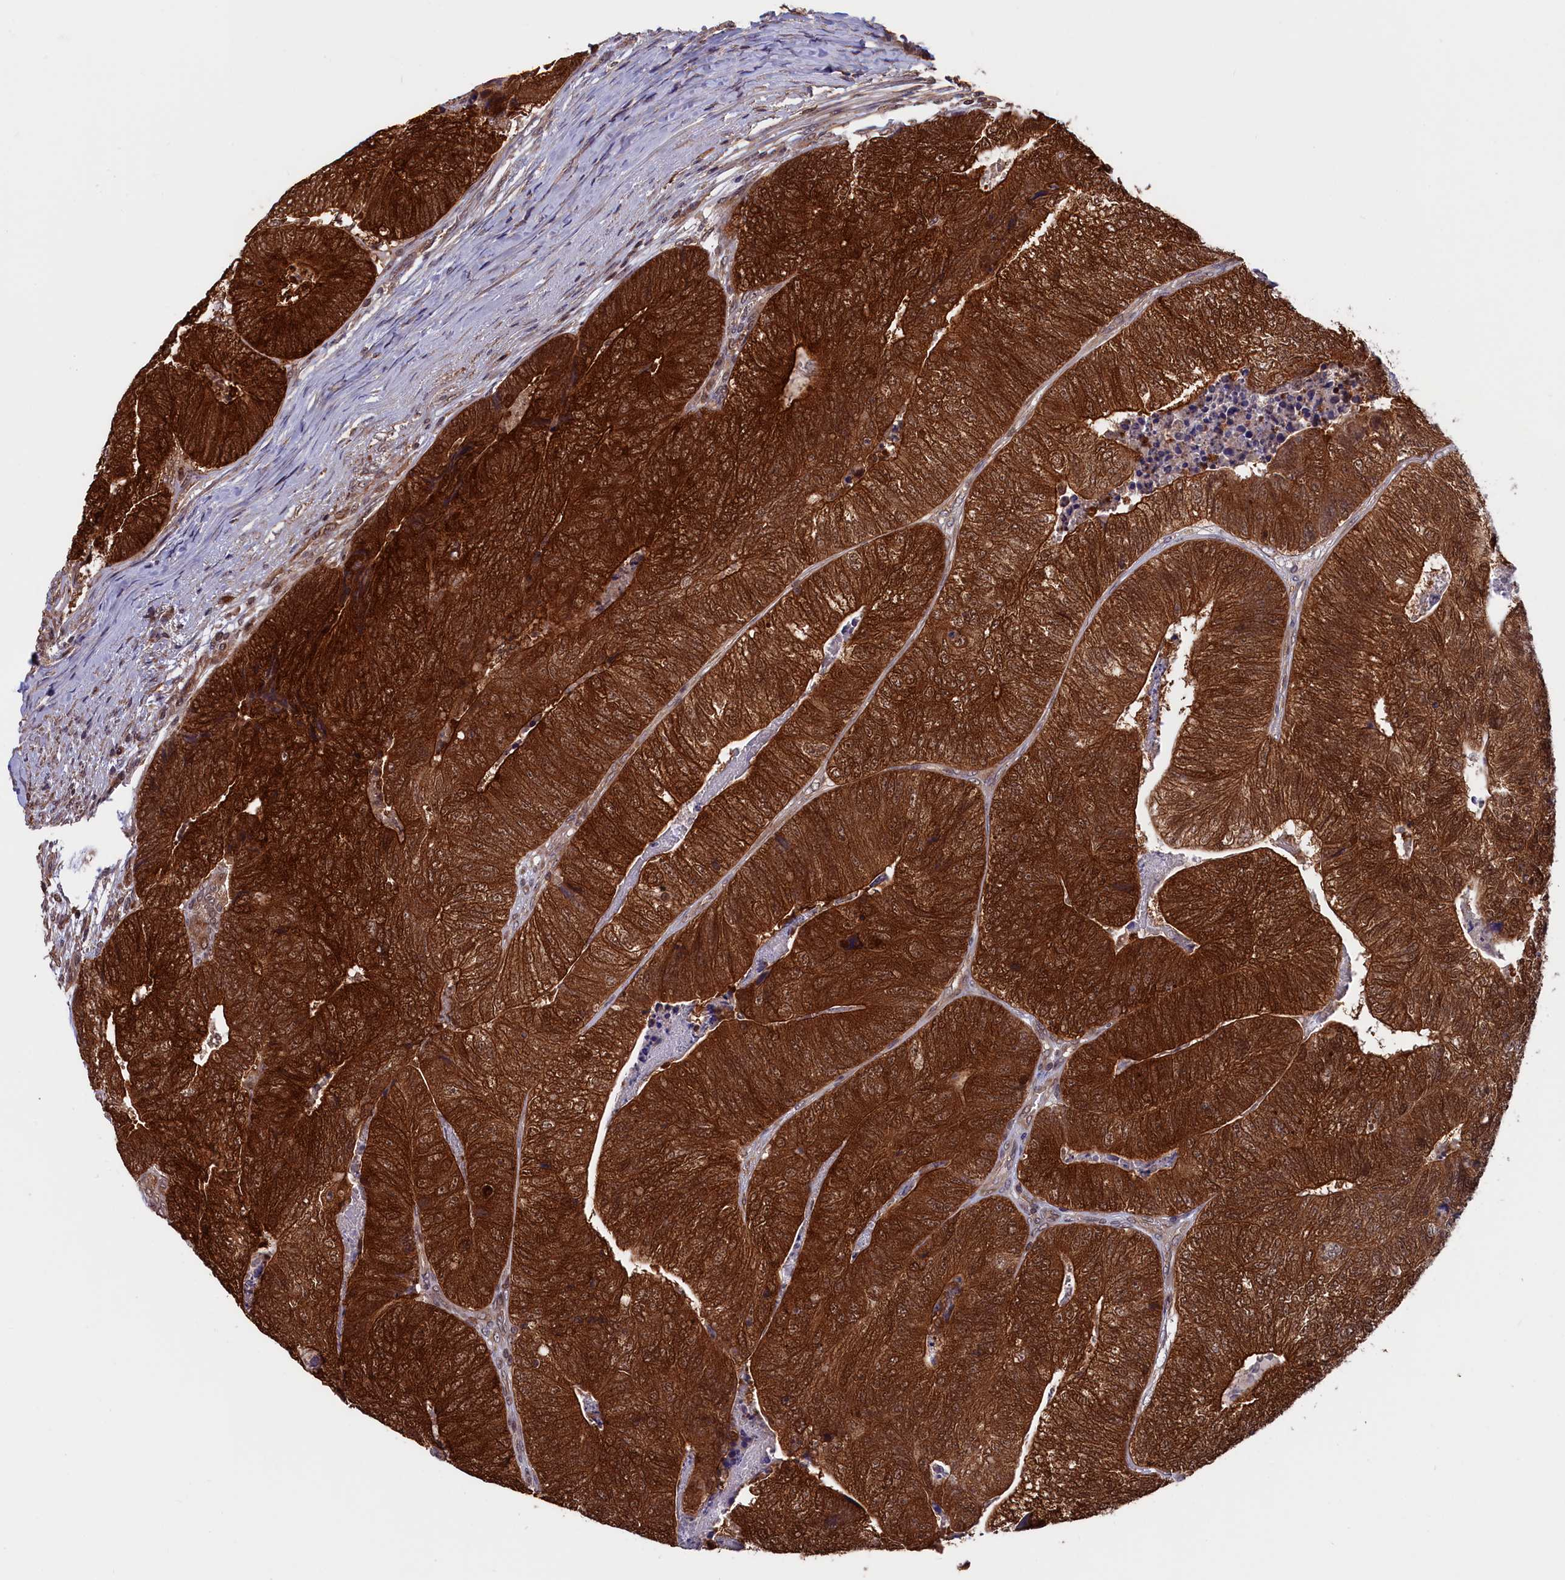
{"staining": {"intensity": "strong", "quantity": ">75%", "location": "cytoplasmic/membranous,nuclear"}, "tissue": "colorectal cancer", "cell_type": "Tumor cells", "image_type": "cancer", "snomed": [{"axis": "morphology", "description": "Adenocarcinoma, NOS"}, {"axis": "topography", "description": "Colon"}], "caption": "Approximately >75% of tumor cells in human colorectal cancer reveal strong cytoplasmic/membranous and nuclear protein expression as visualized by brown immunohistochemical staining.", "gene": "JPT2", "patient": {"sex": "female", "age": 67}}